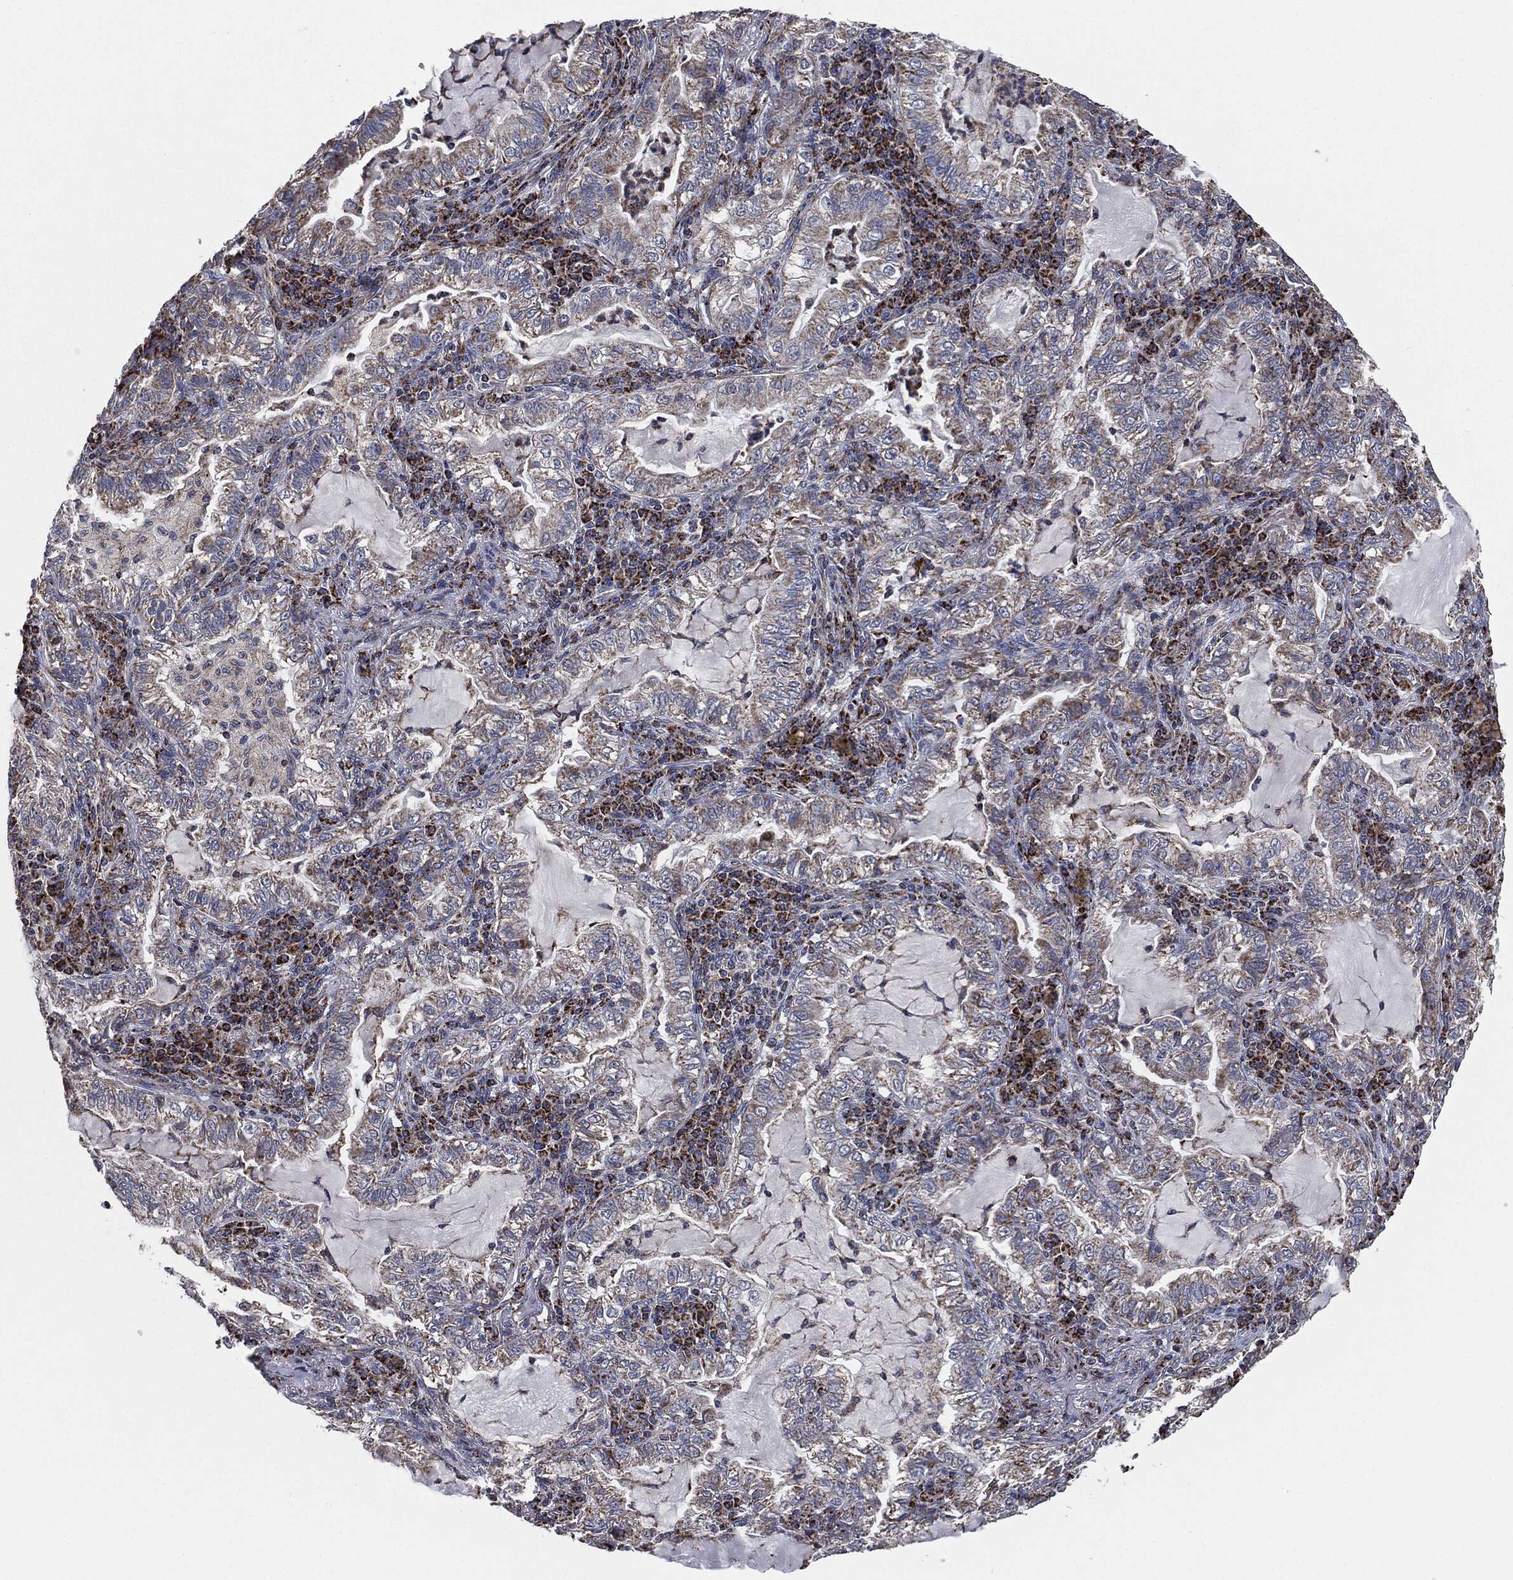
{"staining": {"intensity": "weak", "quantity": "25%-75%", "location": "cytoplasmic/membranous"}, "tissue": "lung cancer", "cell_type": "Tumor cells", "image_type": "cancer", "snomed": [{"axis": "morphology", "description": "Adenocarcinoma, NOS"}, {"axis": "topography", "description": "Lung"}], "caption": "Immunohistochemical staining of lung cancer (adenocarcinoma) reveals low levels of weak cytoplasmic/membranous protein expression in about 25%-75% of tumor cells. (brown staining indicates protein expression, while blue staining denotes nuclei).", "gene": "NDUFV2", "patient": {"sex": "female", "age": 73}}